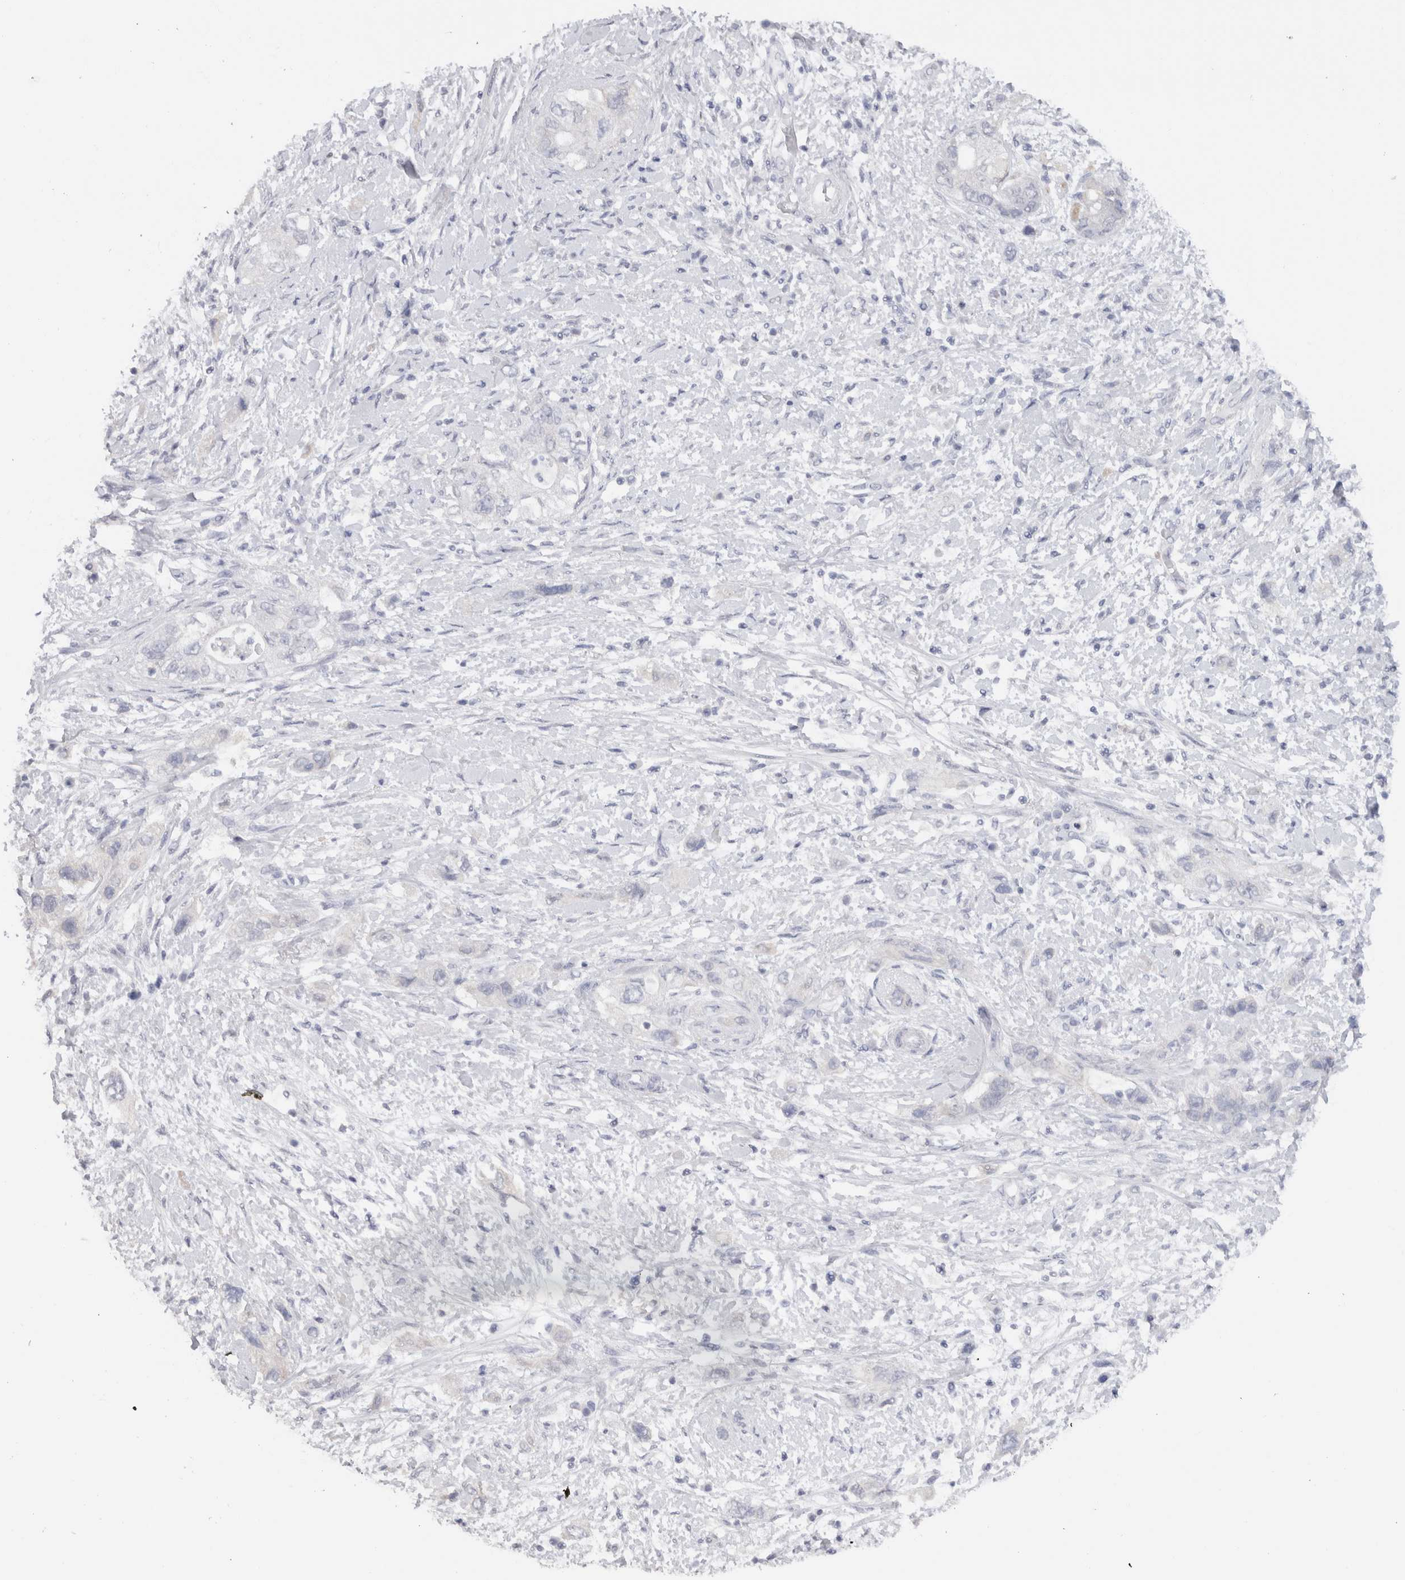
{"staining": {"intensity": "negative", "quantity": "none", "location": "none"}, "tissue": "pancreatic cancer", "cell_type": "Tumor cells", "image_type": "cancer", "snomed": [{"axis": "morphology", "description": "Adenocarcinoma, NOS"}, {"axis": "topography", "description": "Pancreas"}], "caption": "This is an IHC image of pancreatic cancer (adenocarcinoma). There is no expression in tumor cells.", "gene": "C9orf50", "patient": {"sex": "female", "age": 73}}